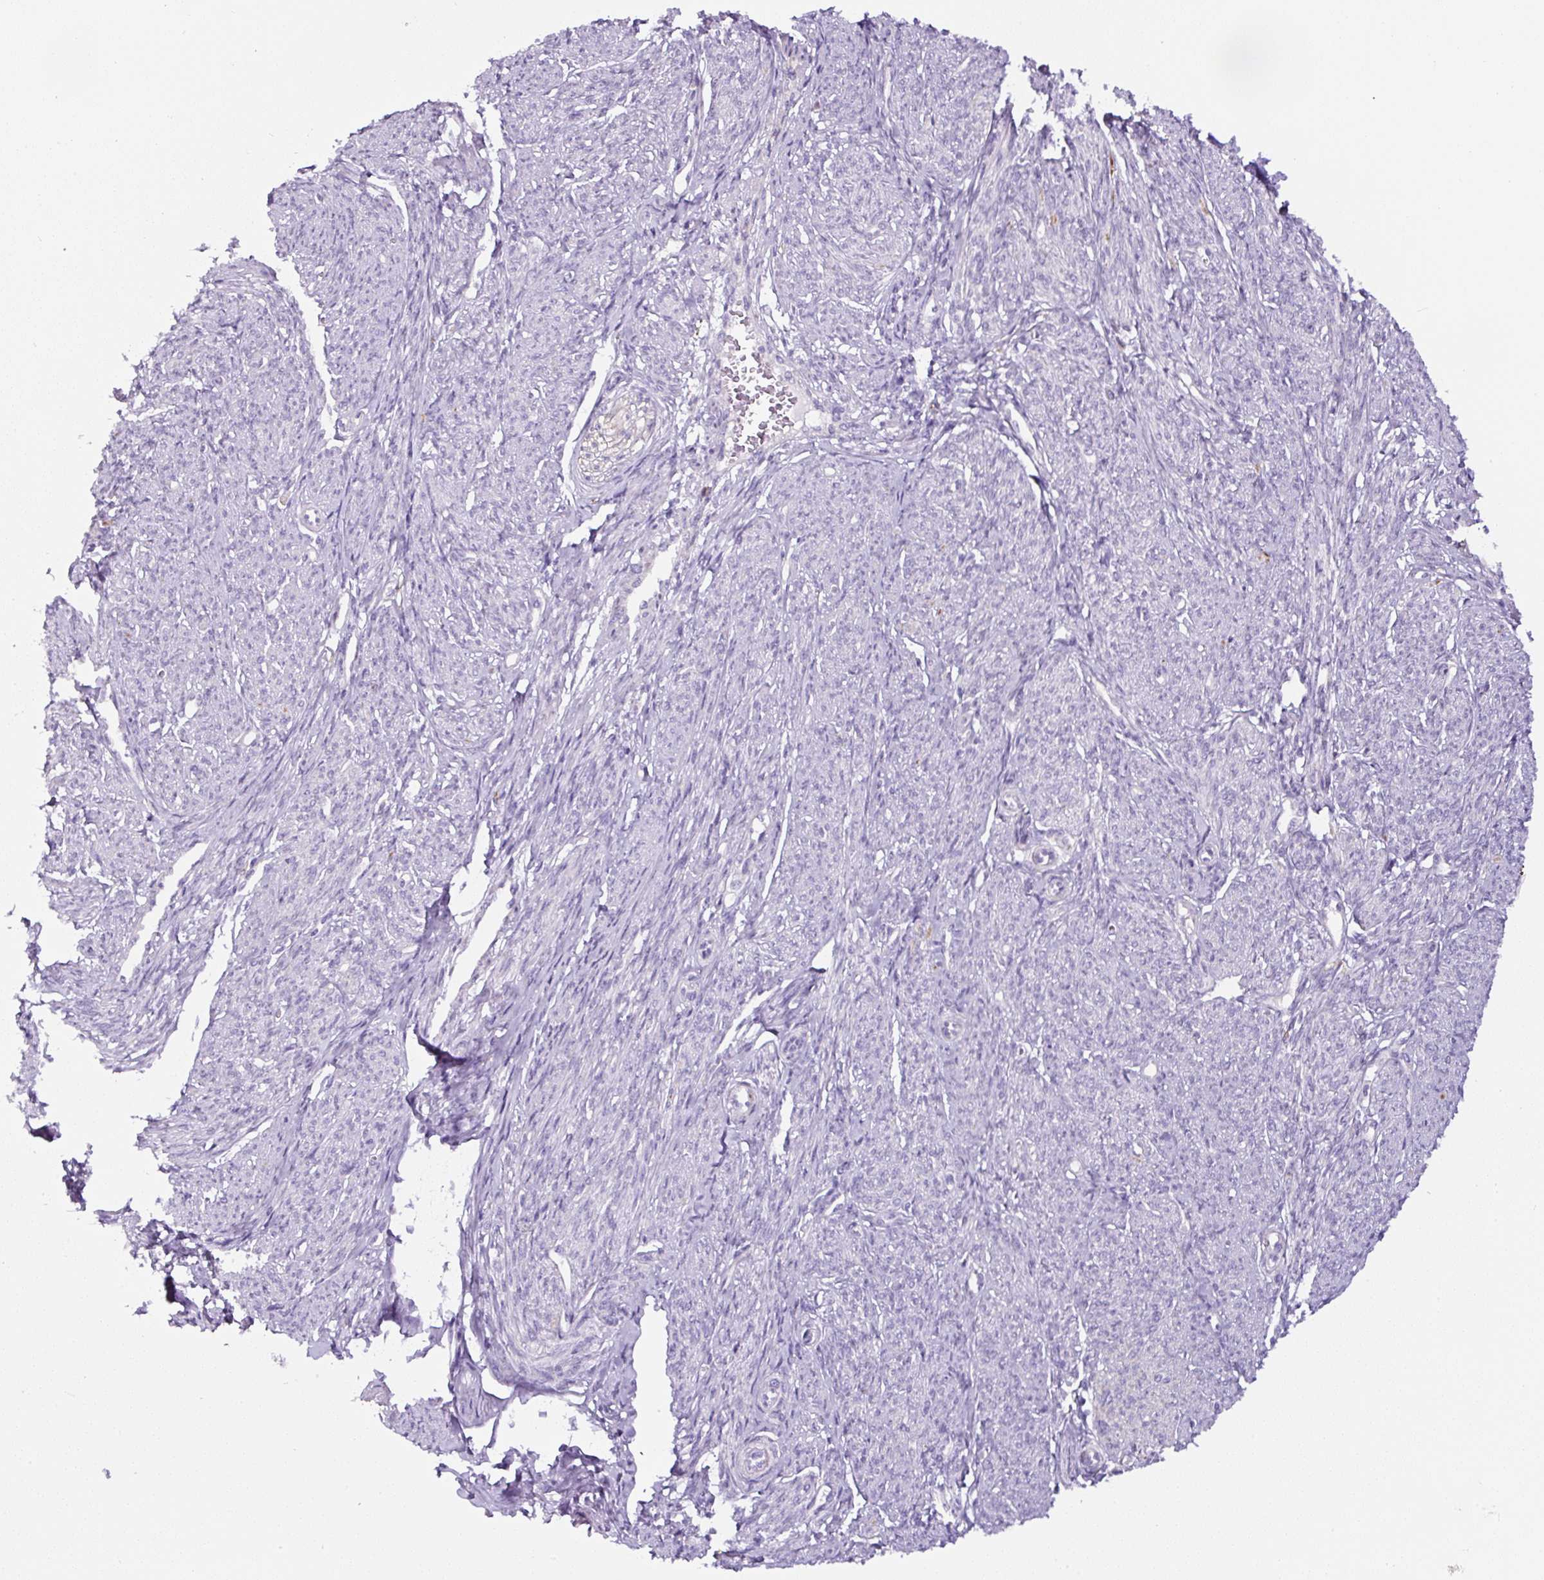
{"staining": {"intensity": "strong", "quantity": "<25%", "location": "cytoplasmic/membranous"}, "tissue": "smooth muscle", "cell_type": "Smooth muscle cells", "image_type": "normal", "snomed": [{"axis": "morphology", "description": "Normal tissue, NOS"}, {"axis": "topography", "description": "Smooth muscle"}], "caption": "IHC staining of benign smooth muscle, which reveals medium levels of strong cytoplasmic/membranous expression in approximately <25% of smooth muscle cells indicating strong cytoplasmic/membranous protein staining. The staining was performed using DAB (brown) for protein detection and nuclei were counterstained in hematoxylin (blue).", "gene": "HPS4", "patient": {"sex": "female", "age": 65}}